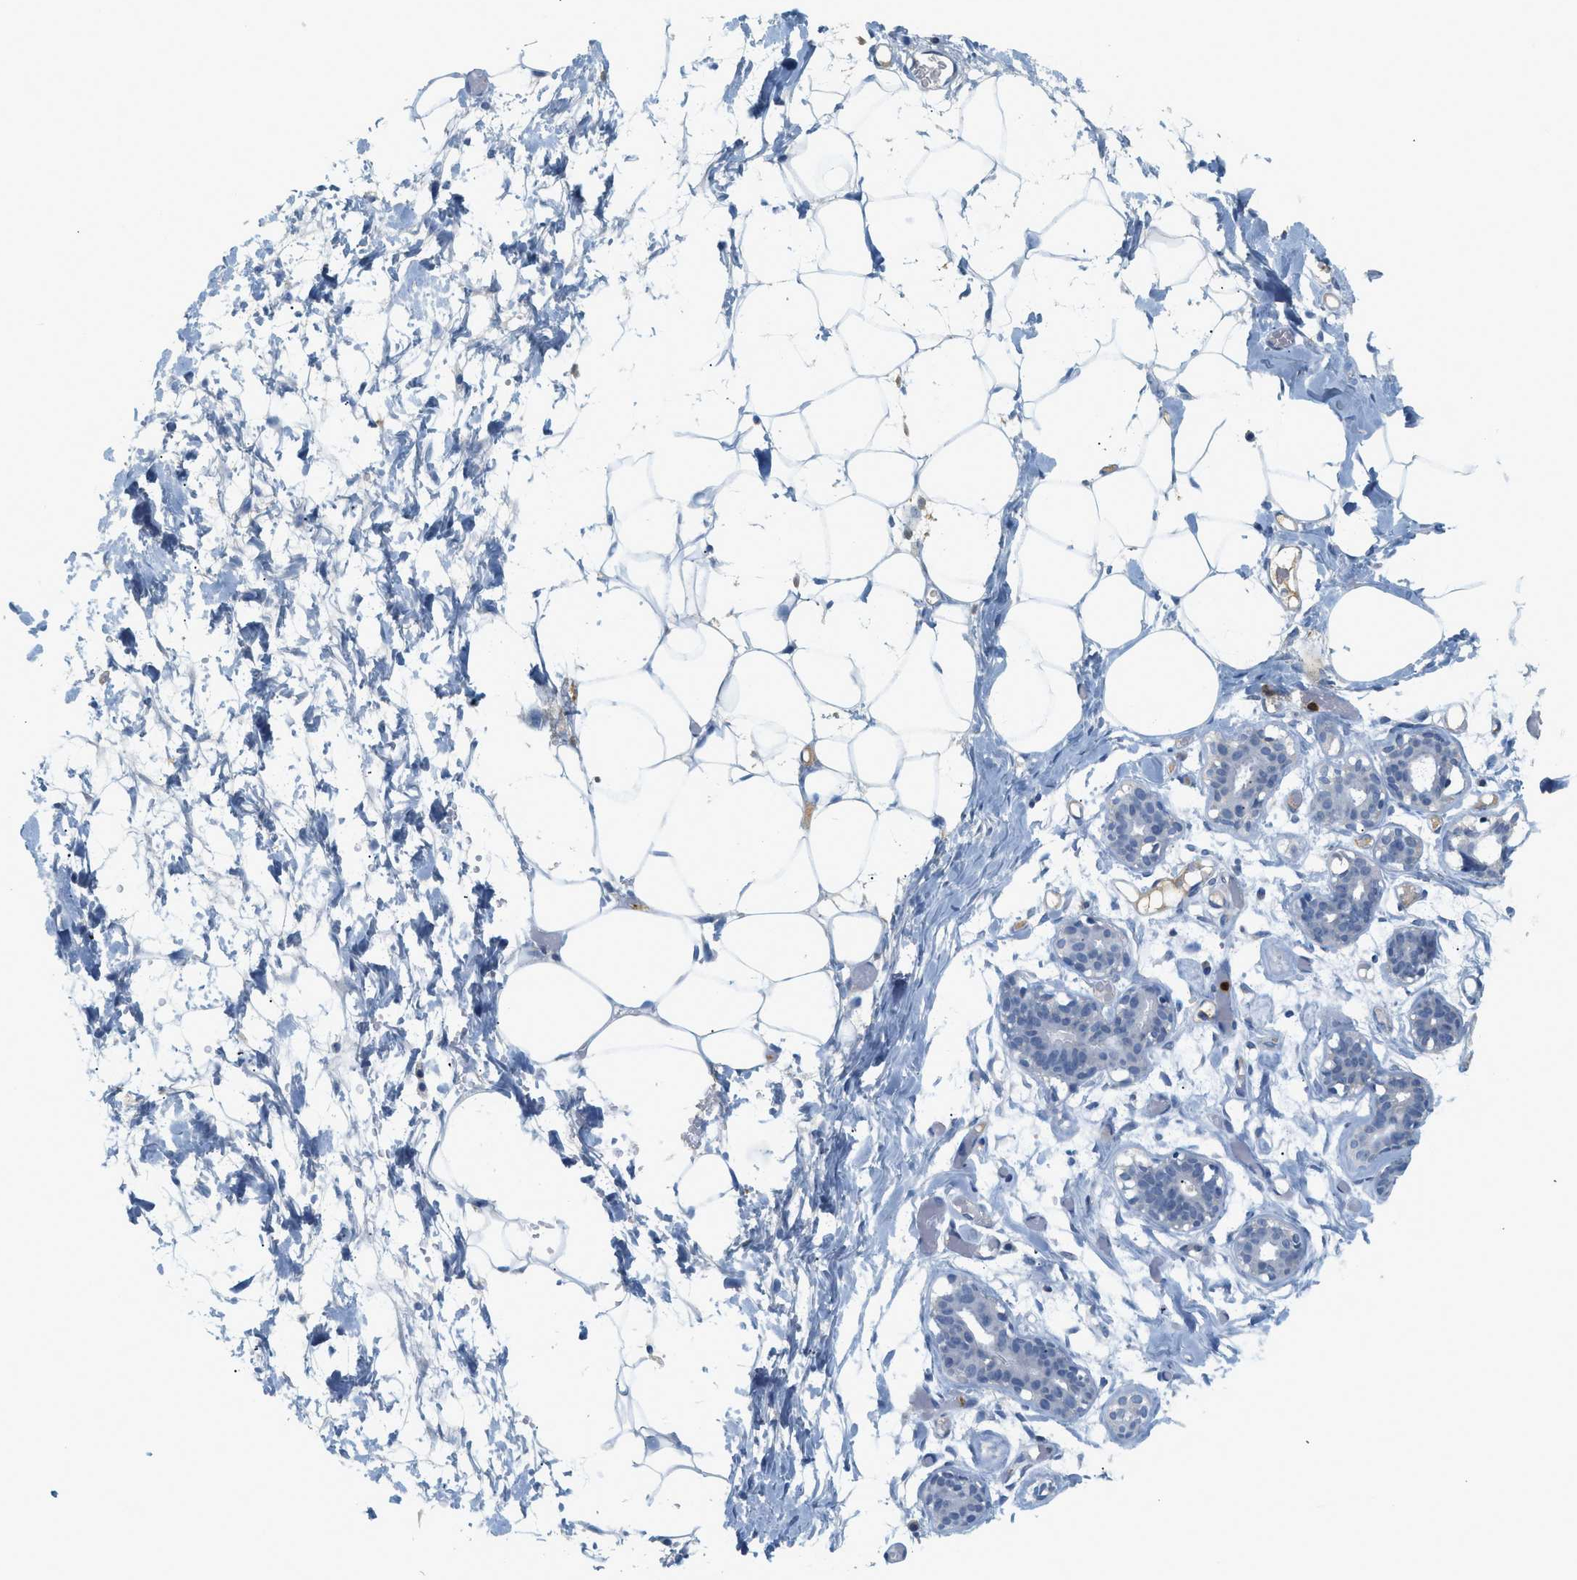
{"staining": {"intensity": "negative", "quantity": "none", "location": "none"}, "tissue": "adipose tissue", "cell_type": "Adipocytes", "image_type": "normal", "snomed": [{"axis": "morphology", "description": "Normal tissue, NOS"}, {"axis": "topography", "description": "Breast"}, {"axis": "topography", "description": "Soft tissue"}], "caption": "An immunohistochemistry micrograph of normal adipose tissue is shown. There is no staining in adipocytes of adipose tissue.", "gene": "LCN2", "patient": {"sex": "female", "age": 25}}